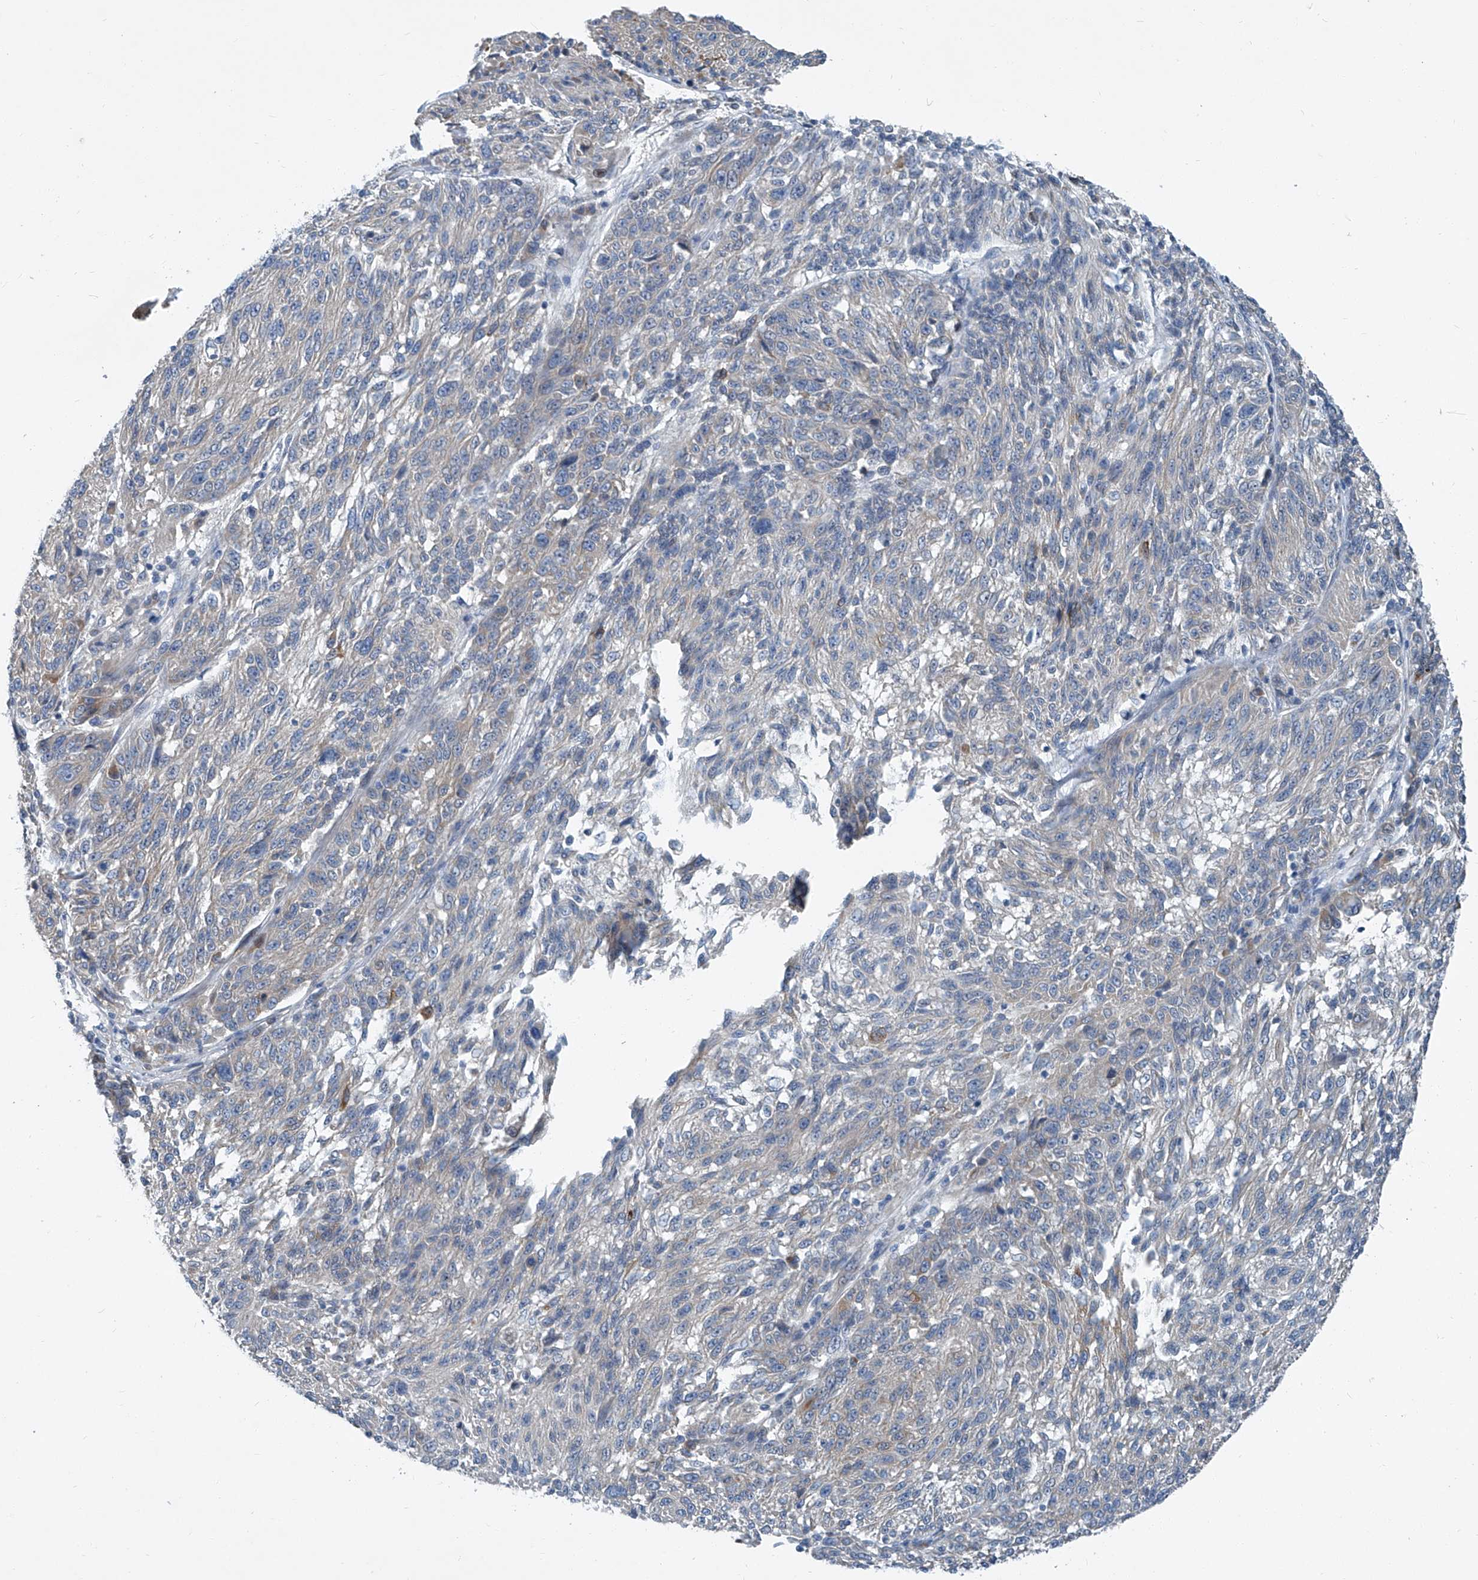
{"staining": {"intensity": "weak", "quantity": "25%-75%", "location": "cytoplasmic/membranous"}, "tissue": "melanoma", "cell_type": "Tumor cells", "image_type": "cancer", "snomed": [{"axis": "morphology", "description": "Malignant melanoma, NOS"}, {"axis": "topography", "description": "Skin"}], "caption": "About 25%-75% of tumor cells in malignant melanoma exhibit weak cytoplasmic/membranous protein expression as visualized by brown immunohistochemical staining.", "gene": "SLC26A11", "patient": {"sex": "male", "age": 53}}